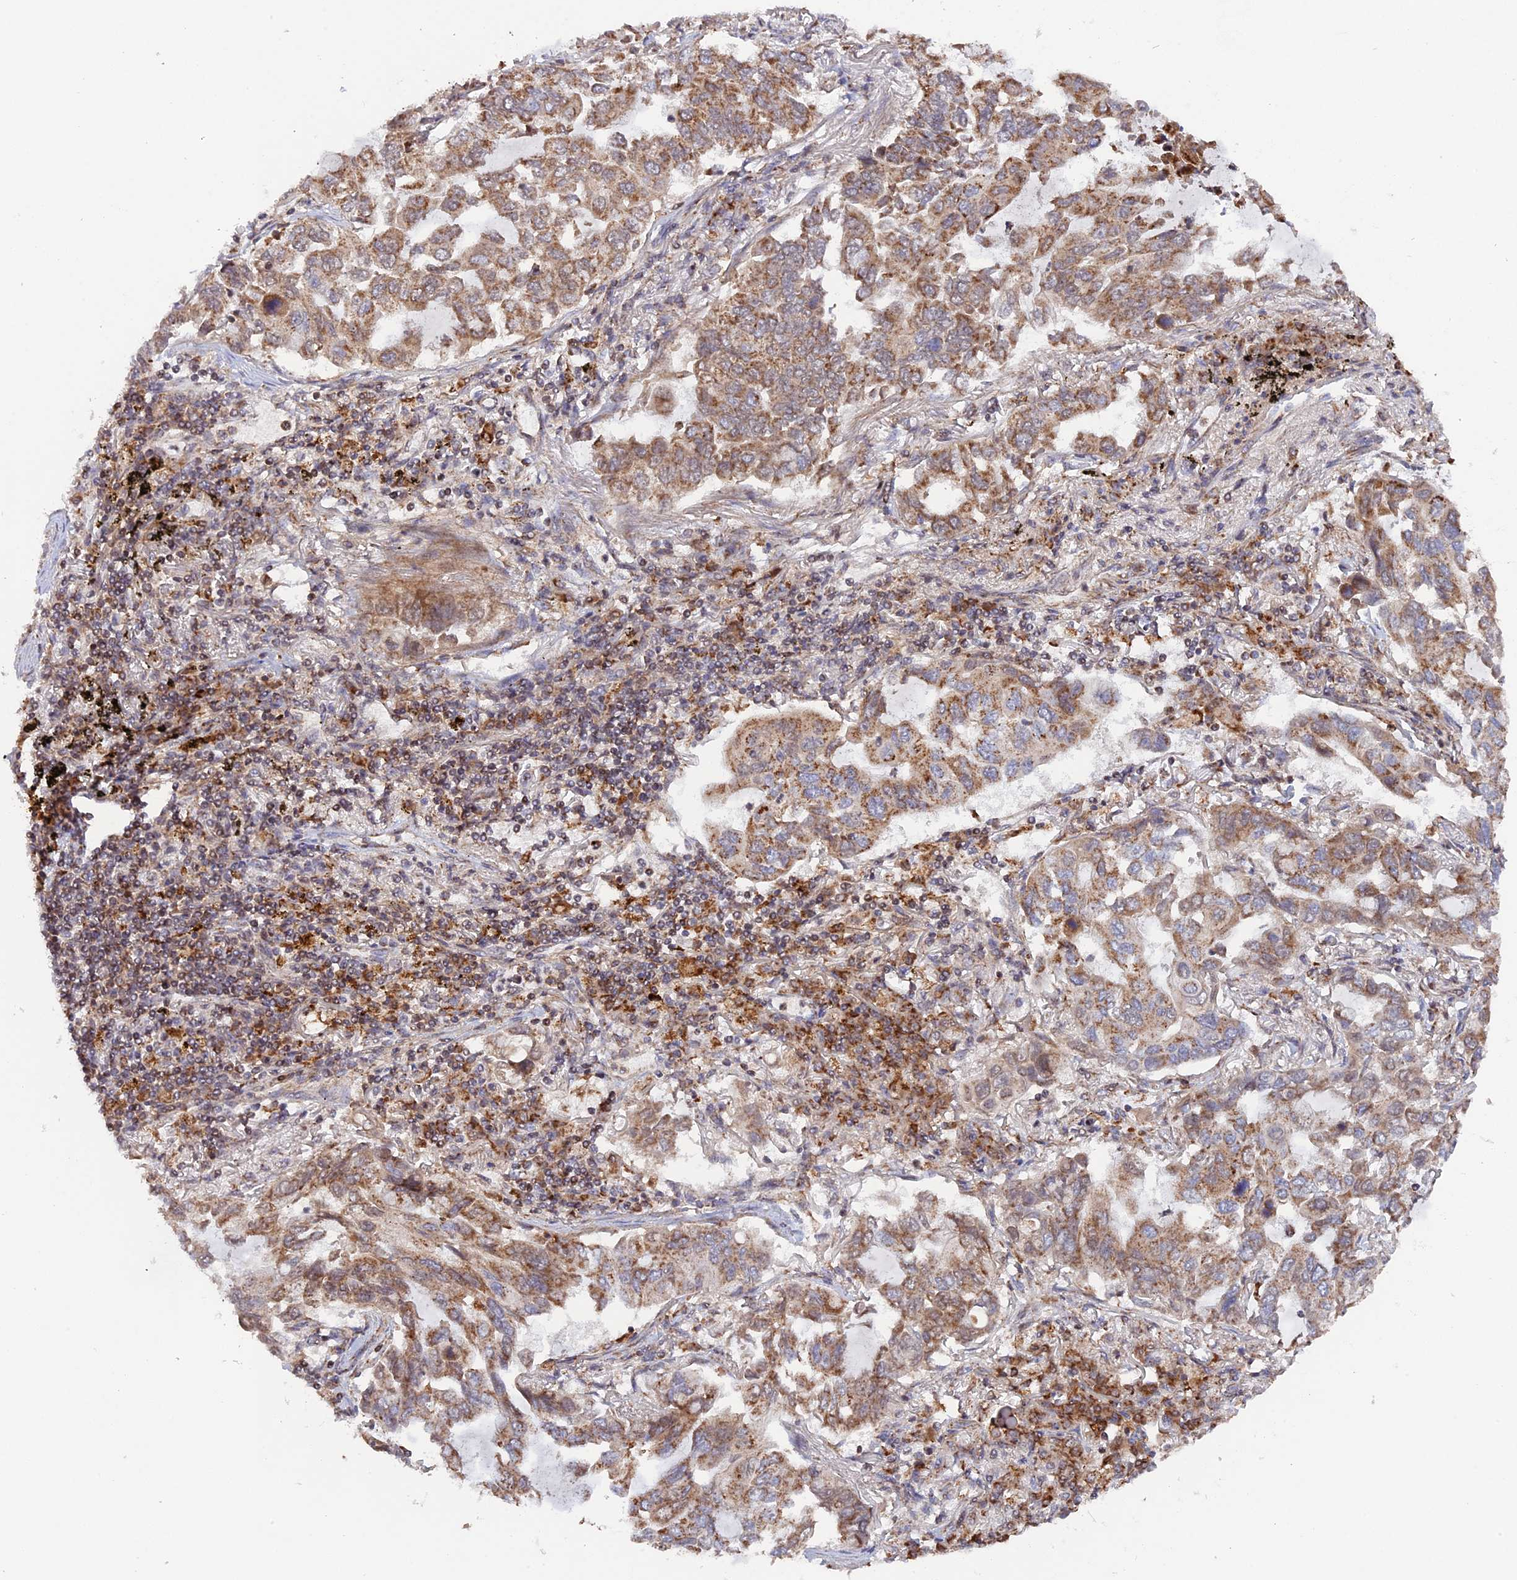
{"staining": {"intensity": "weak", "quantity": ">75%", "location": "cytoplasmic/membranous"}, "tissue": "lung cancer", "cell_type": "Tumor cells", "image_type": "cancer", "snomed": [{"axis": "morphology", "description": "Adenocarcinoma, NOS"}, {"axis": "topography", "description": "Lung"}], "caption": "Adenocarcinoma (lung) stained for a protein (brown) displays weak cytoplasmic/membranous positive expression in about >75% of tumor cells.", "gene": "MPV17L", "patient": {"sex": "male", "age": 64}}